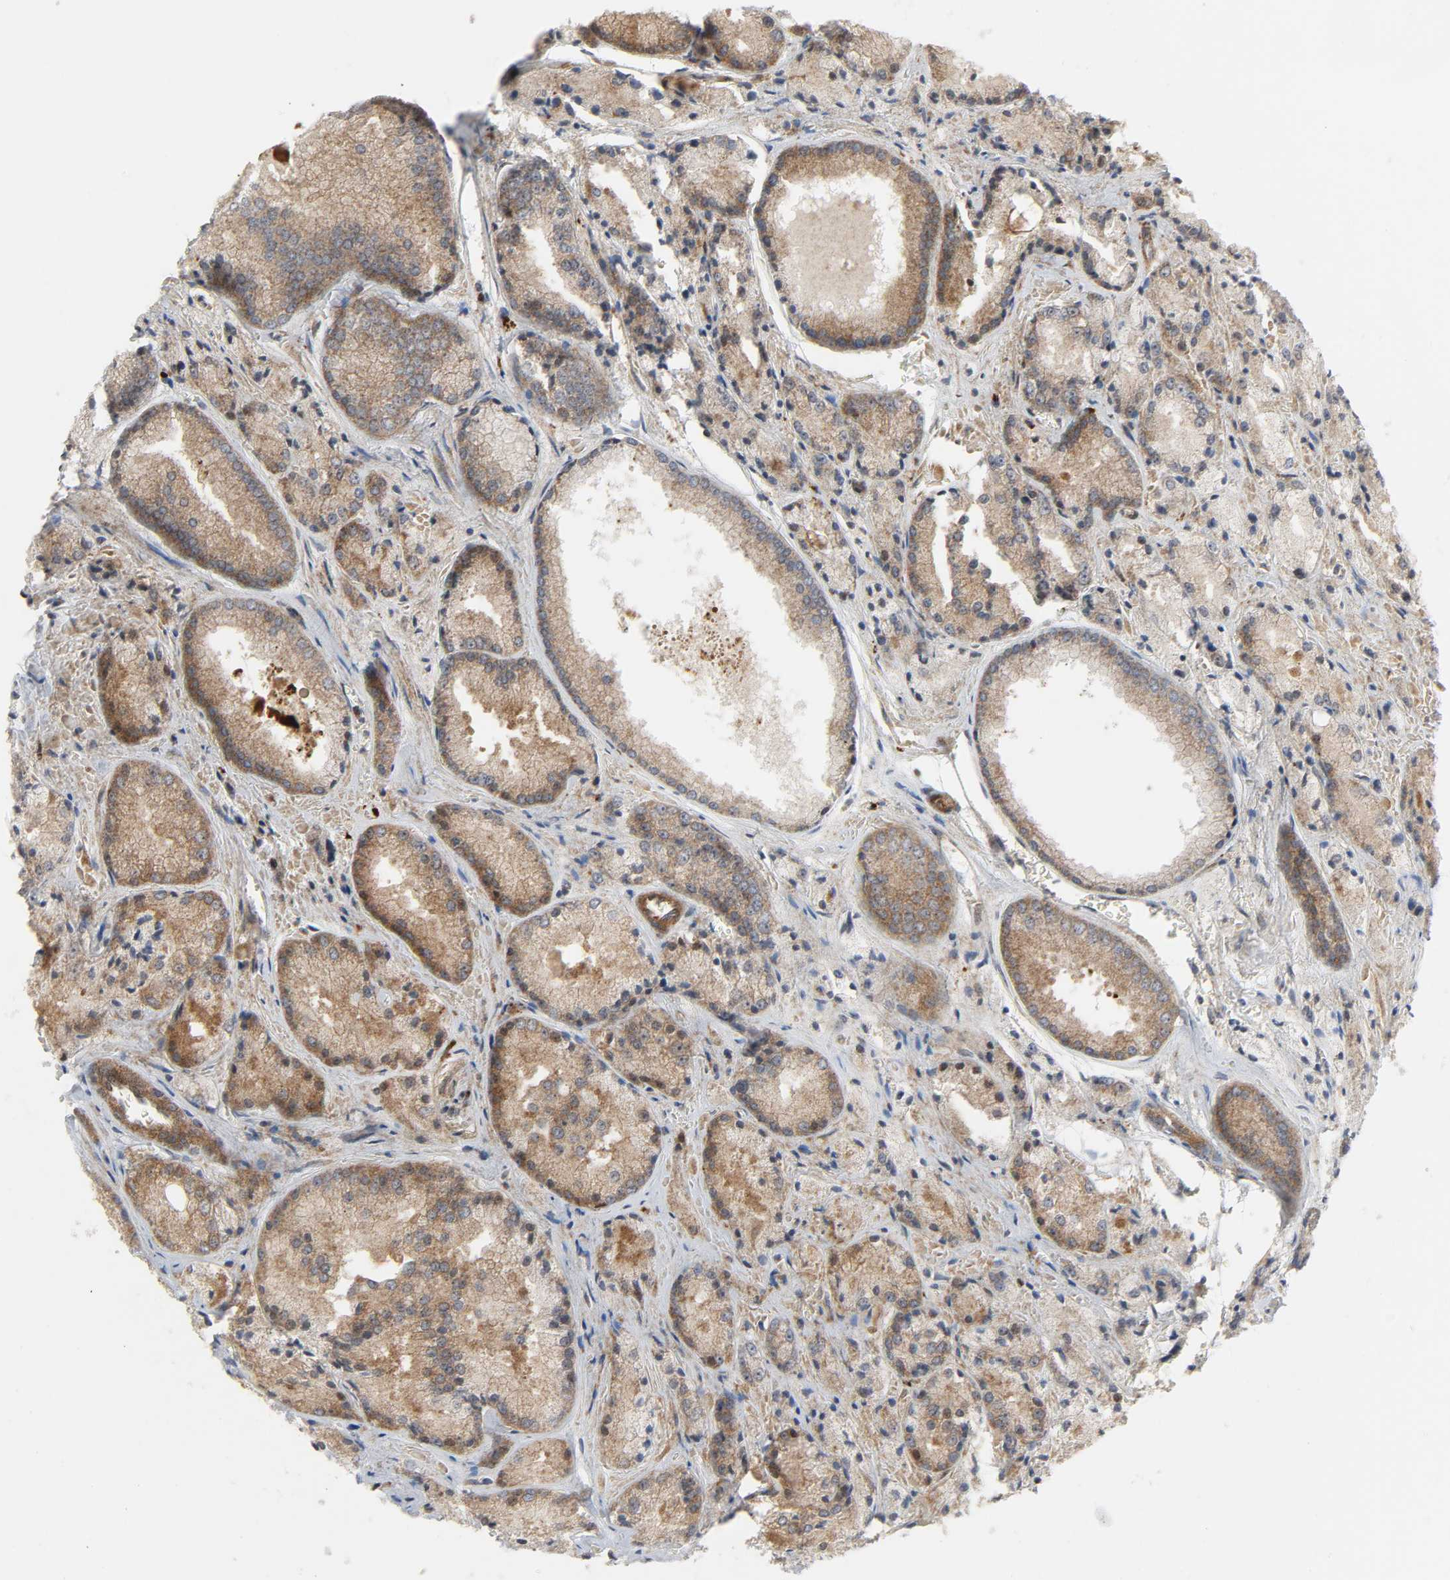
{"staining": {"intensity": "moderate", "quantity": ">75%", "location": "cytoplasmic/membranous"}, "tissue": "prostate cancer", "cell_type": "Tumor cells", "image_type": "cancer", "snomed": [{"axis": "morphology", "description": "Adenocarcinoma, Low grade"}, {"axis": "topography", "description": "Prostate"}], "caption": "Immunohistochemical staining of prostate cancer exhibits medium levels of moderate cytoplasmic/membranous protein expression in about >75% of tumor cells. Nuclei are stained in blue.", "gene": "CHUK", "patient": {"sex": "male", "age": 64}}